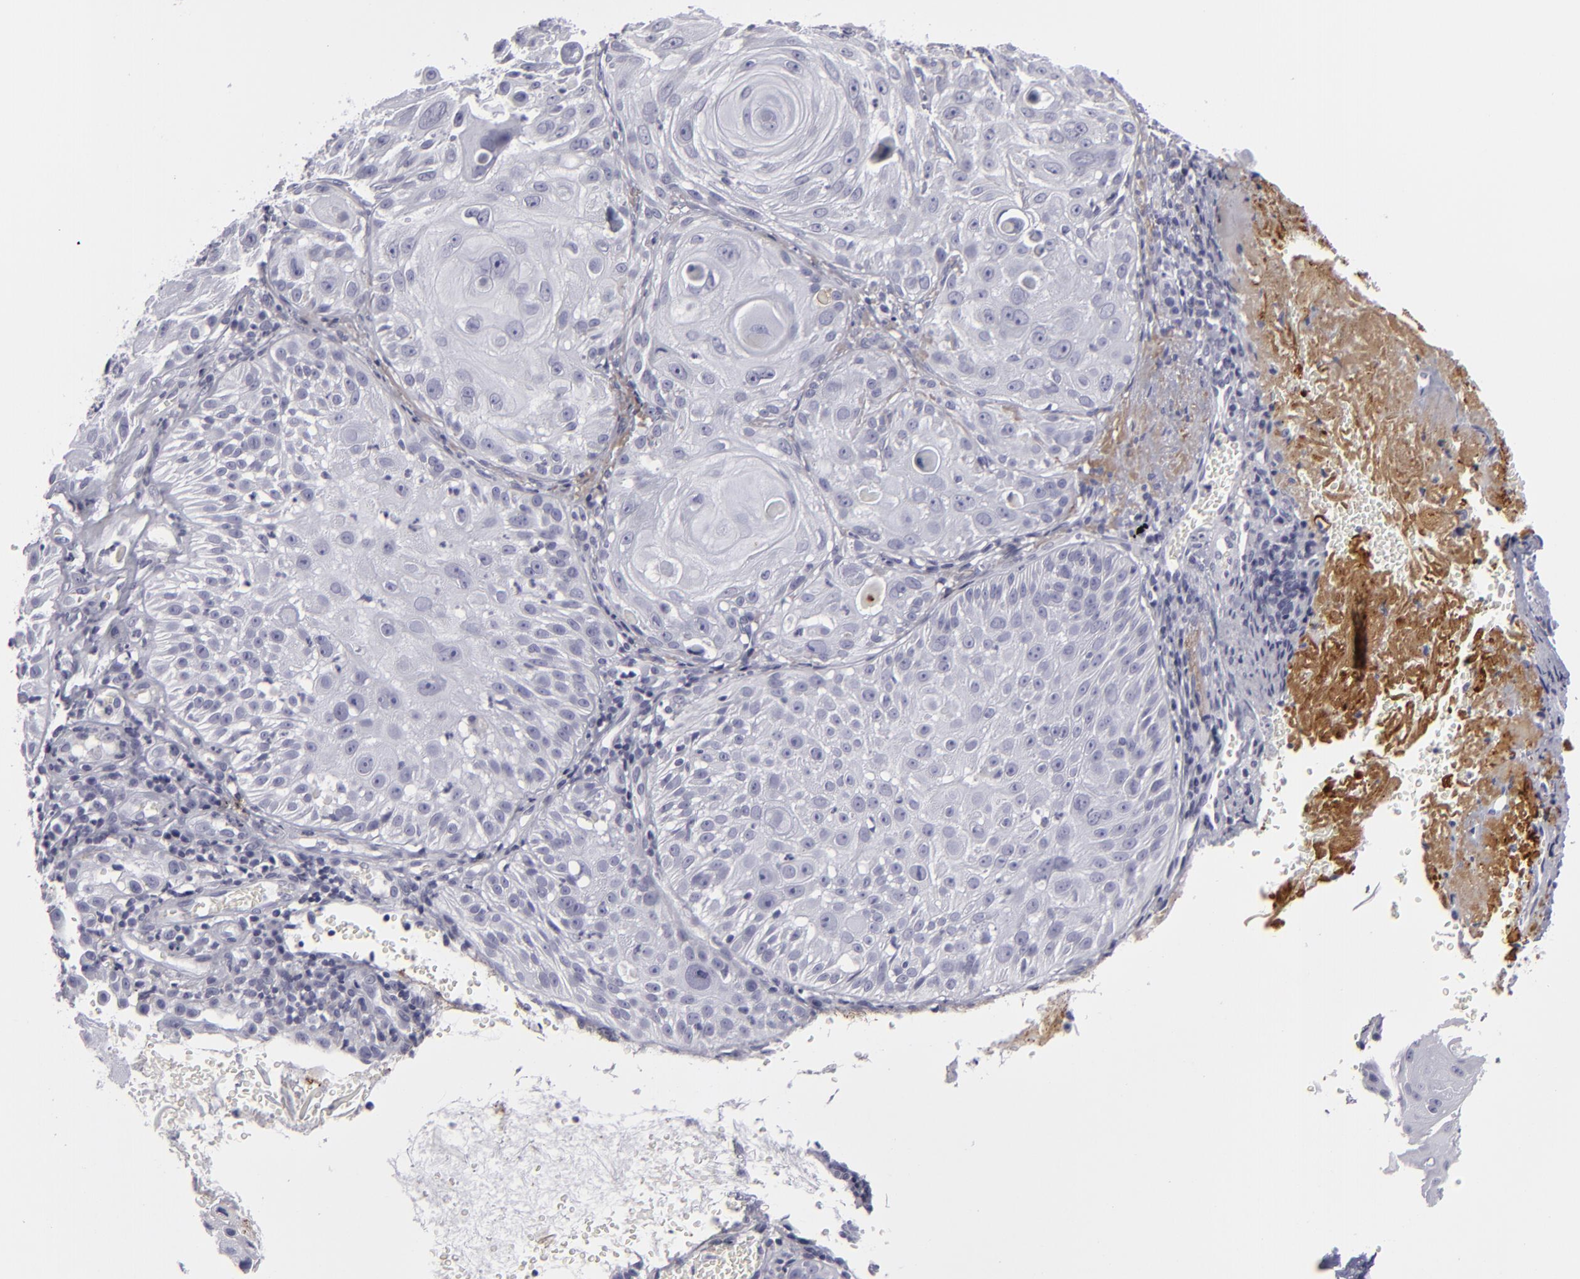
{"staining": {"intensity": "negative", "quantity": "none", "location": "none"}, "tissue": "skin cancer", "cell_type": "Tumor cells", "image_type": "cancer", "snomed": [{"axis": "morphology", "description": "Squamous cell carcinoma, NOS"}, {"axis": "topography", "description": "Skin"}], "caption": "Human squamous cell carcinoma (skin) stained for a protein using IHC exhibits no staining in tumor cells.", "gene": "C9", "patient": {"sex": "female", "age": 89}}